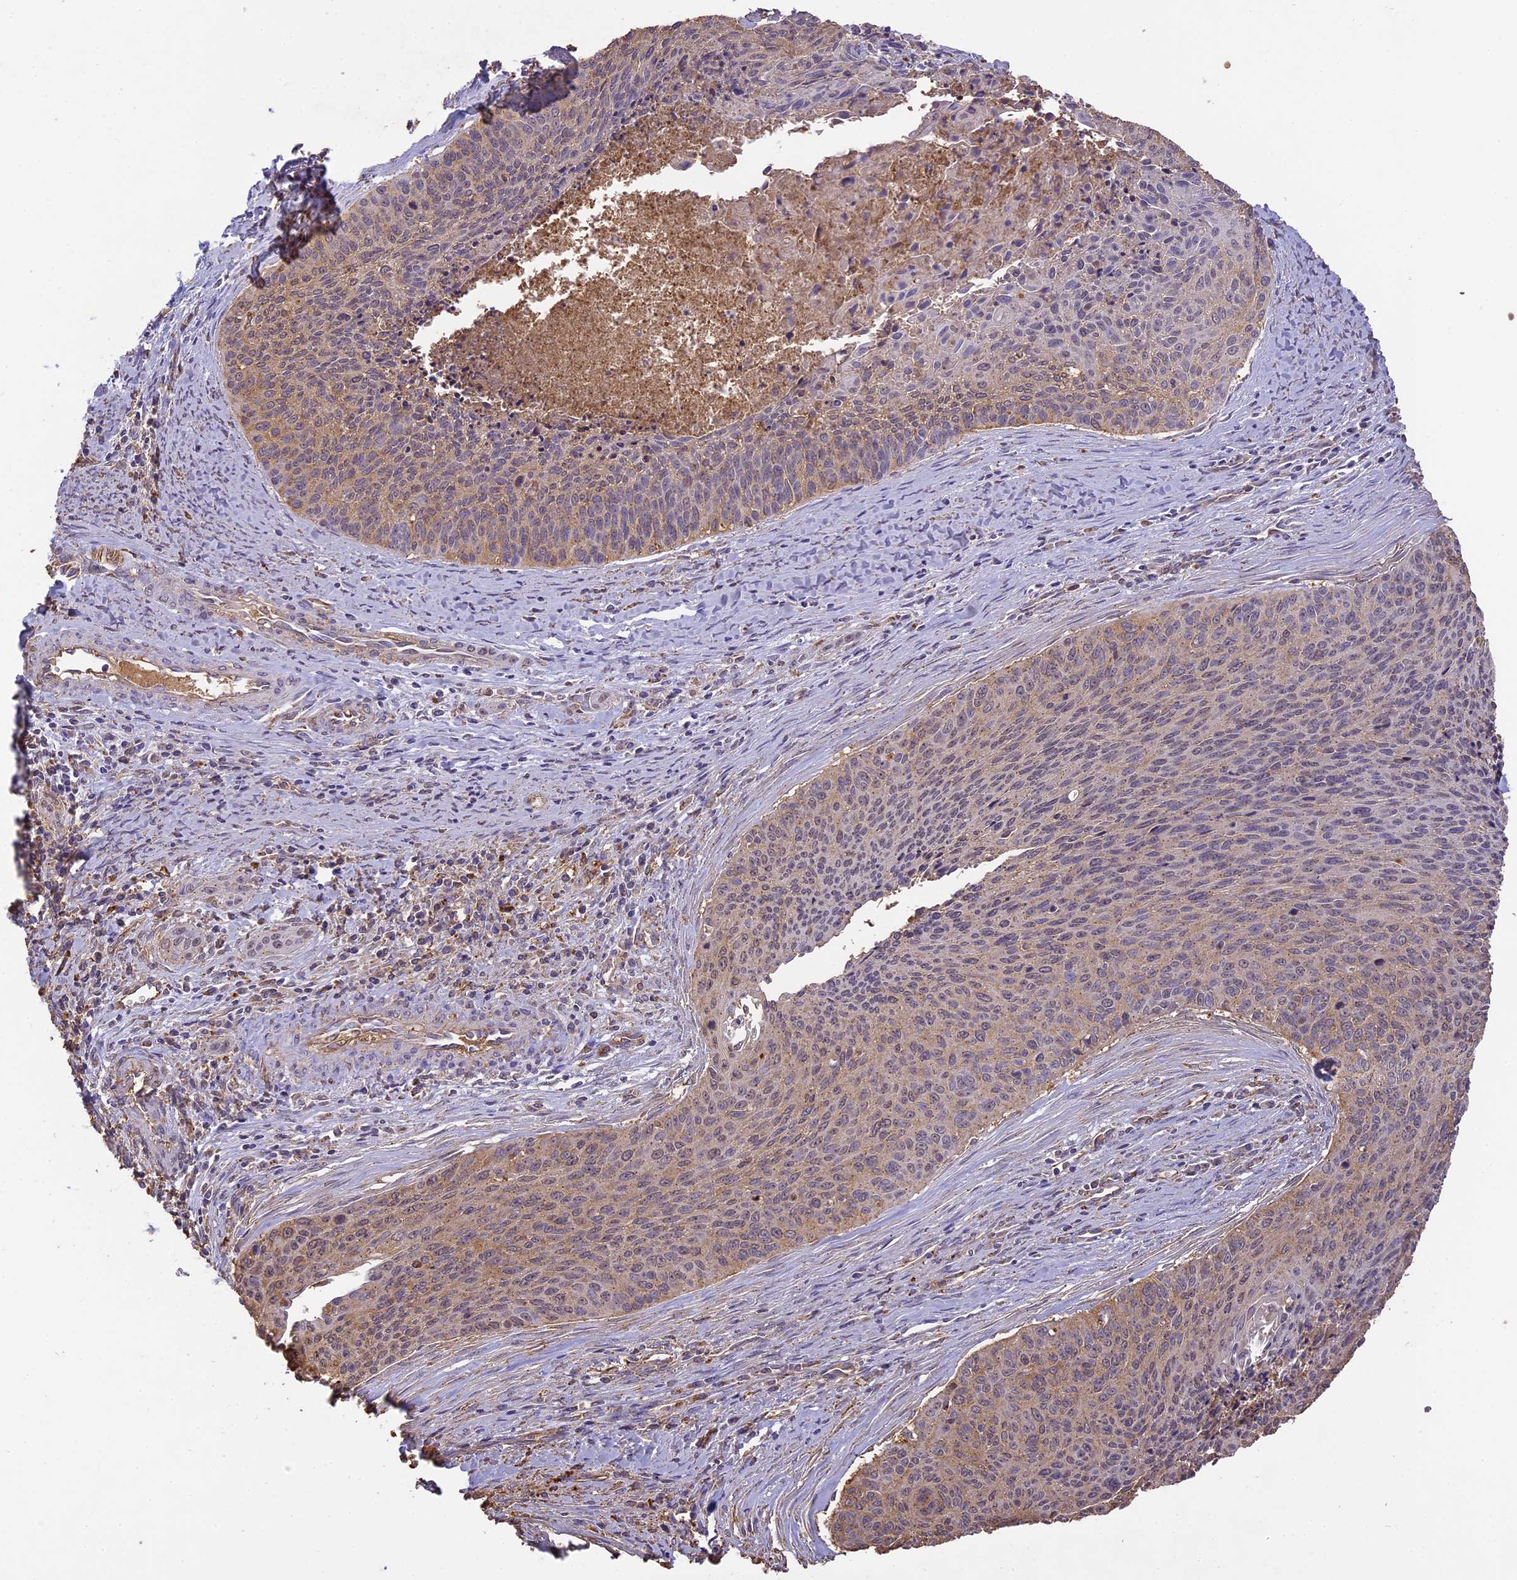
{"staining": {"intensity": "weak", "quantity": "25%-75%", "location": "cytoplasmic/membranous,nuclear"}, "tissue": "cervical cancer", "cell_type": "Tumor cells", "image_type": "cancer", "snomed": [{"axis": "morphology", "description": "Squamous cell carcinoma, NOS"}, {"axis": "topography", "description": "Cervix"}], "caption": "About 25%-75% of tumor cells in human cervical cancer reveal weak cytoplasmic/membranous and nuclear protein positivity as visualized by brown immunohistochemical staining.", "gene": "ARHGAP19", "patient": {"sex": "female", "age": 55}}